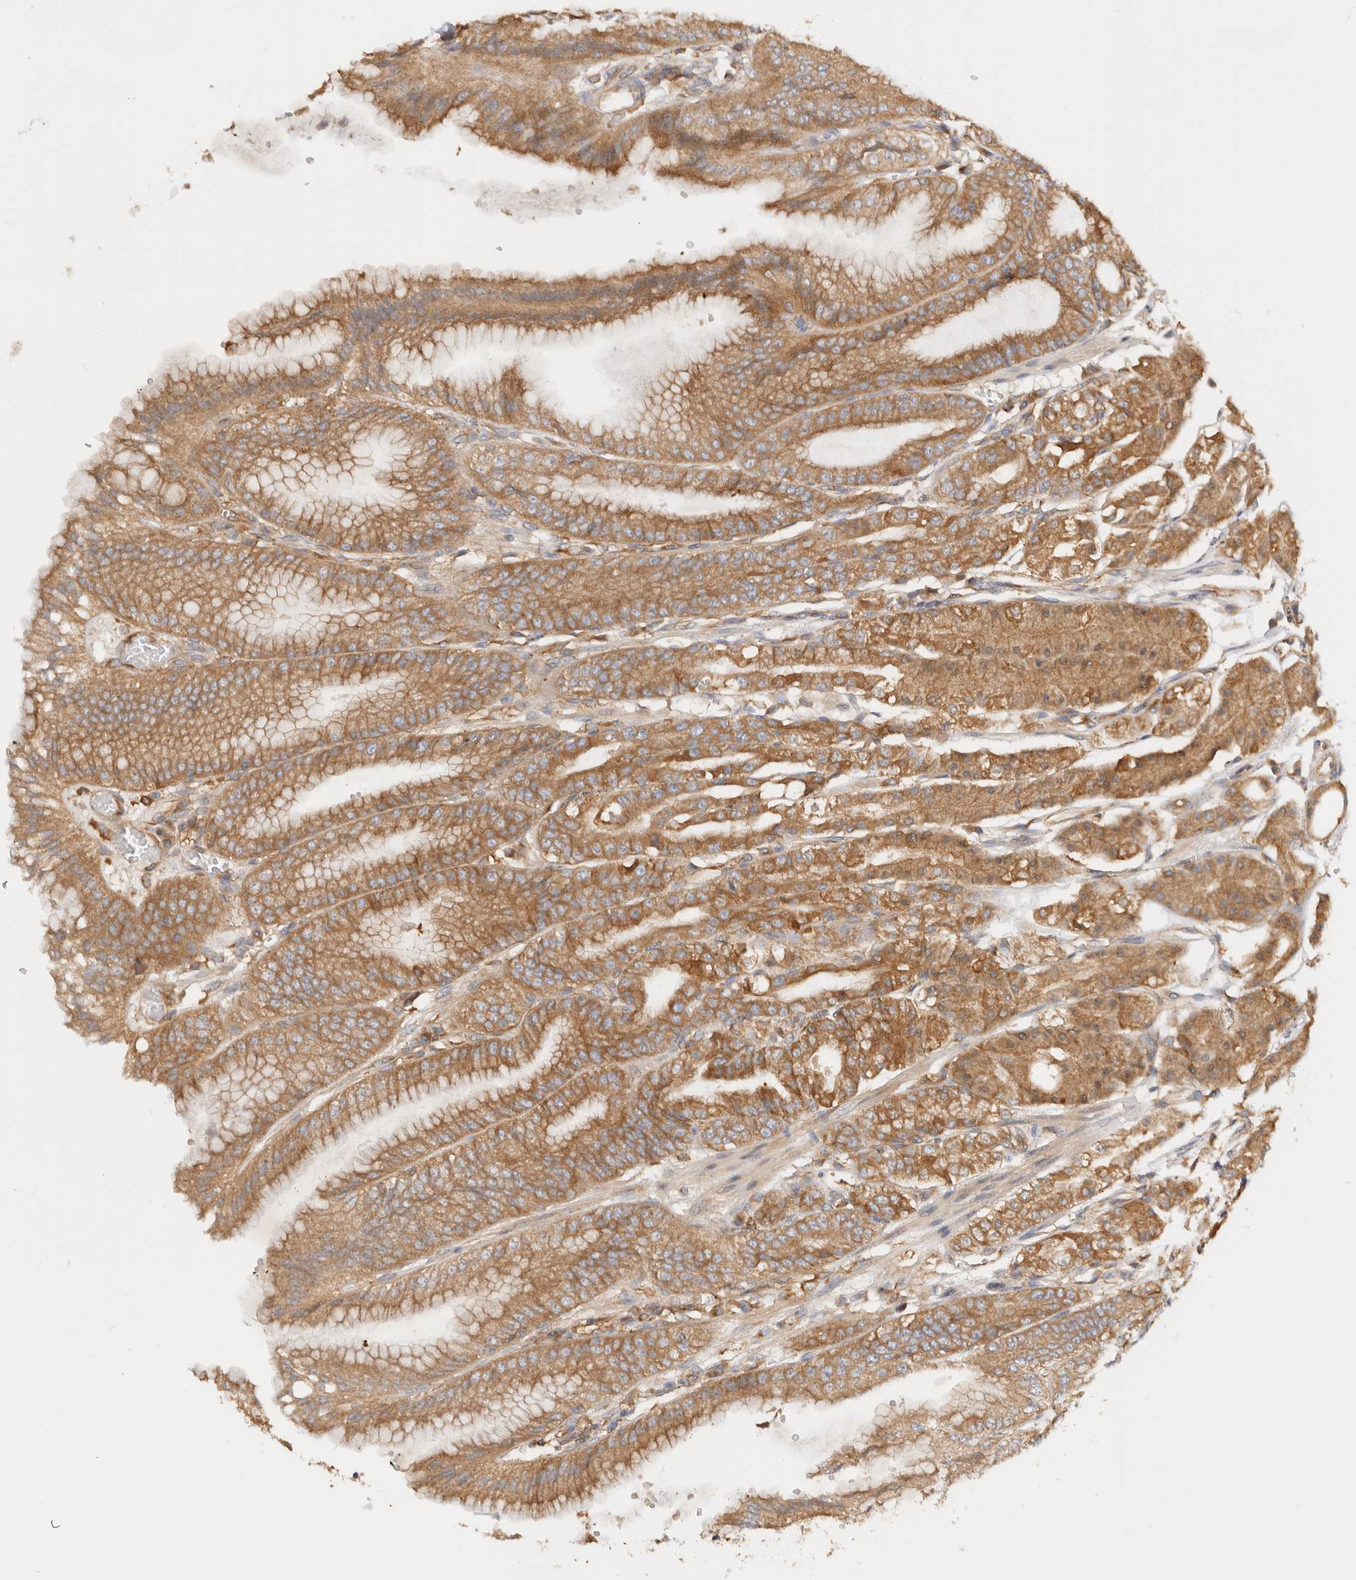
{"staining": {"intensity": "moderate", "quantity": ">75%", "location": "cytoplasmic/membranous"}, "tissue": "stomach", "cell_type": "Glandular cells", "image_type": "normal", "snomed": [{"axis": "morphology", "description": "Normal tissue, NOS"}, {"axis": "topography", "description": "Stomach, lower"}], "caption": "Immunohistochemical staining of benign human stomach exhibits >75% levels of moderate cytoplasmic/membranous protein positivity in about >75% of glandular cells. (DAB IHC, brown staining for protein, blue staining for nuclei).", "gene": "RABEP1", "patient": {"sex": "male", "age": 71}}